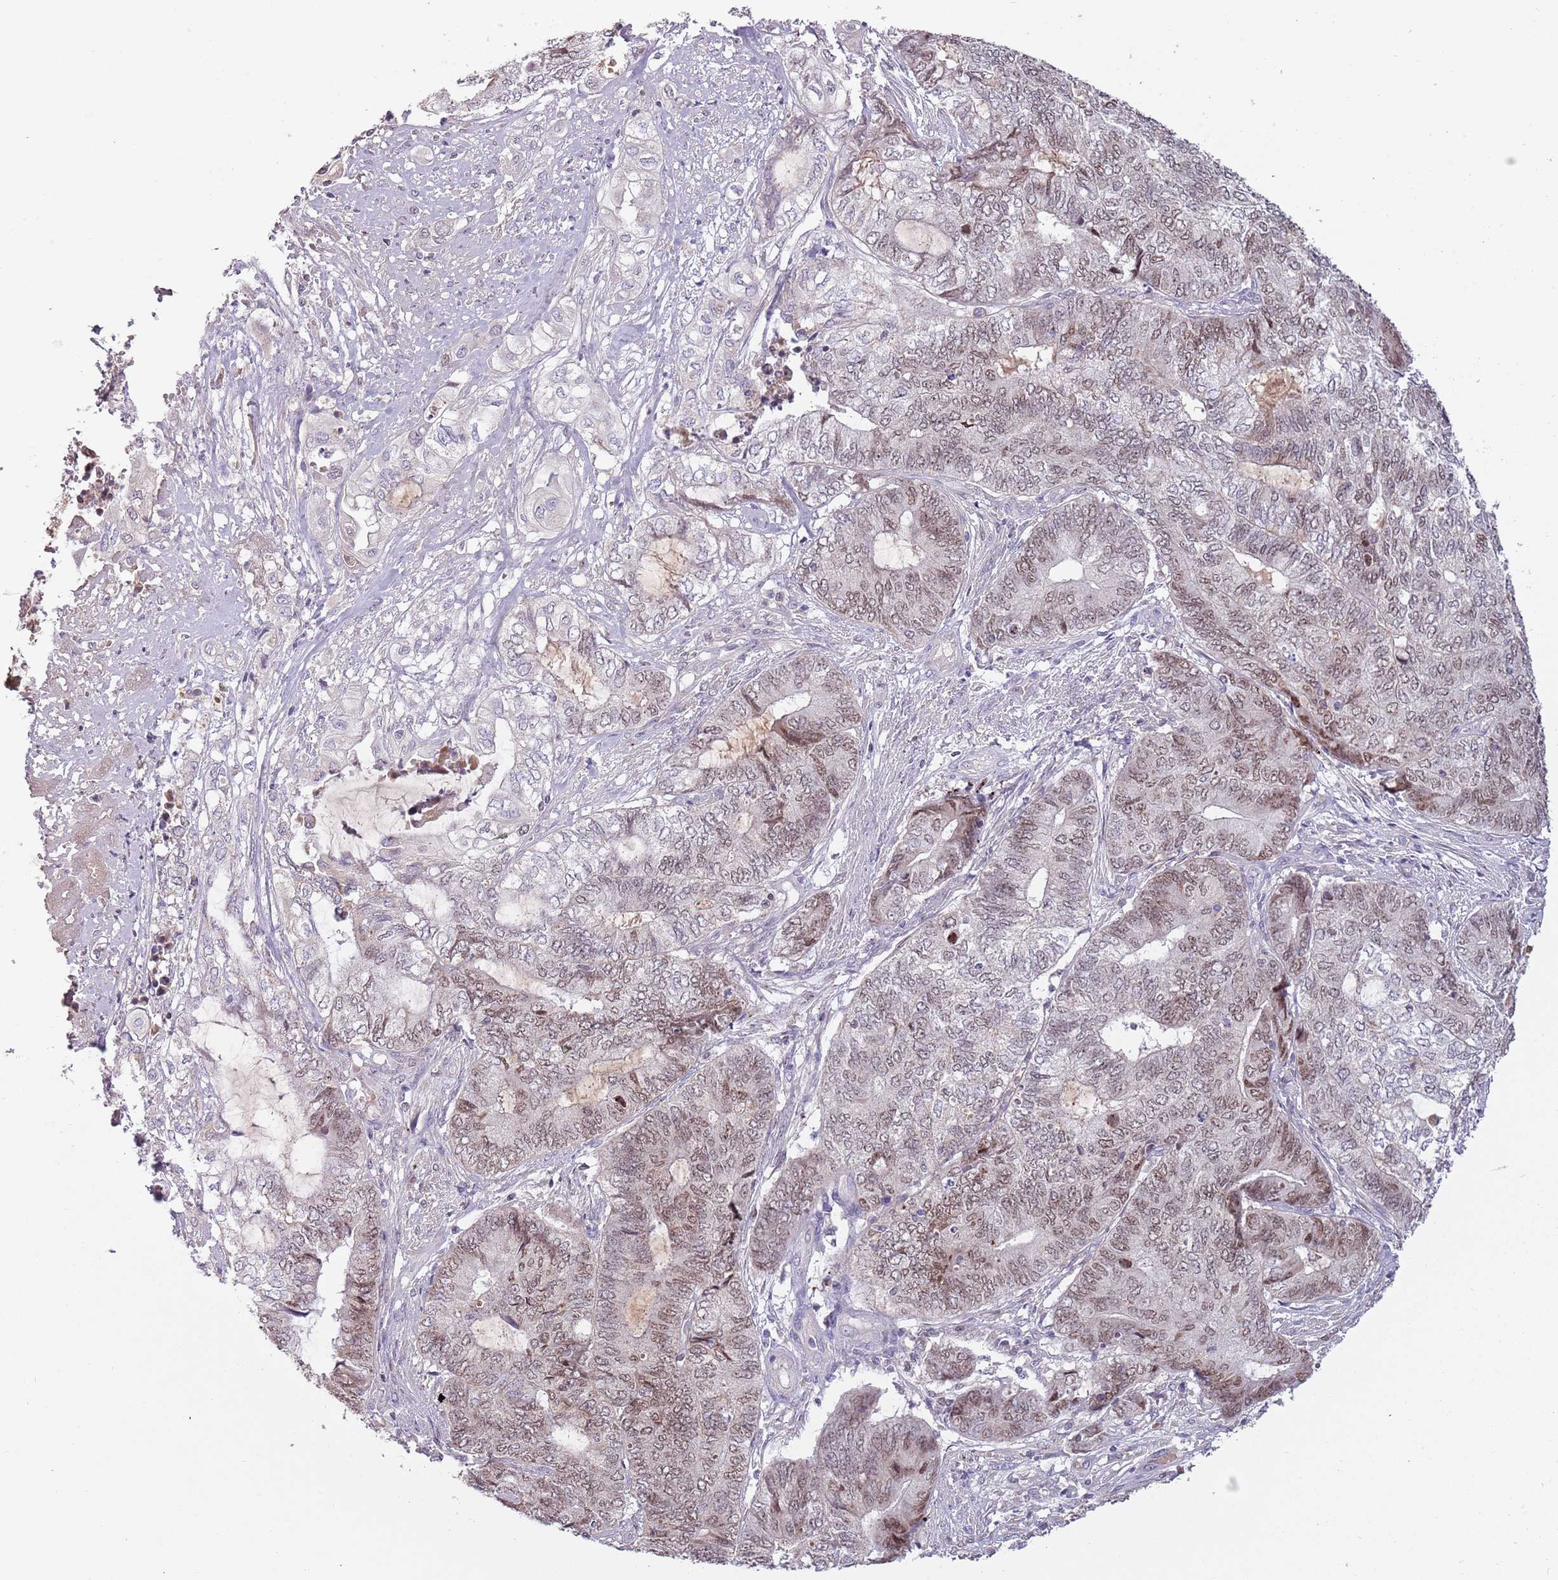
{"staining": {"intensity": "moderate", "quantity": "25%-75%", "location": "nuclear"}, "tissue": "endometrial cancer", "cell_type": "Tumor cells", "image_type": "cancer", "snomed": [{"axis": "morphology", "description": "Adenocarcinoma, NOS"}, {"axis": "topography", "description": "Uterus"}, {"axis": "topography", "description": "Endometrium"}], "caption": "An image of human adenocarcinoma (endometrial) stained for a protein exhibits moderate nuclear brown staining in tumor cells.", "gene": "SYS1", "patient": {"sex": "female", "age": 70}}